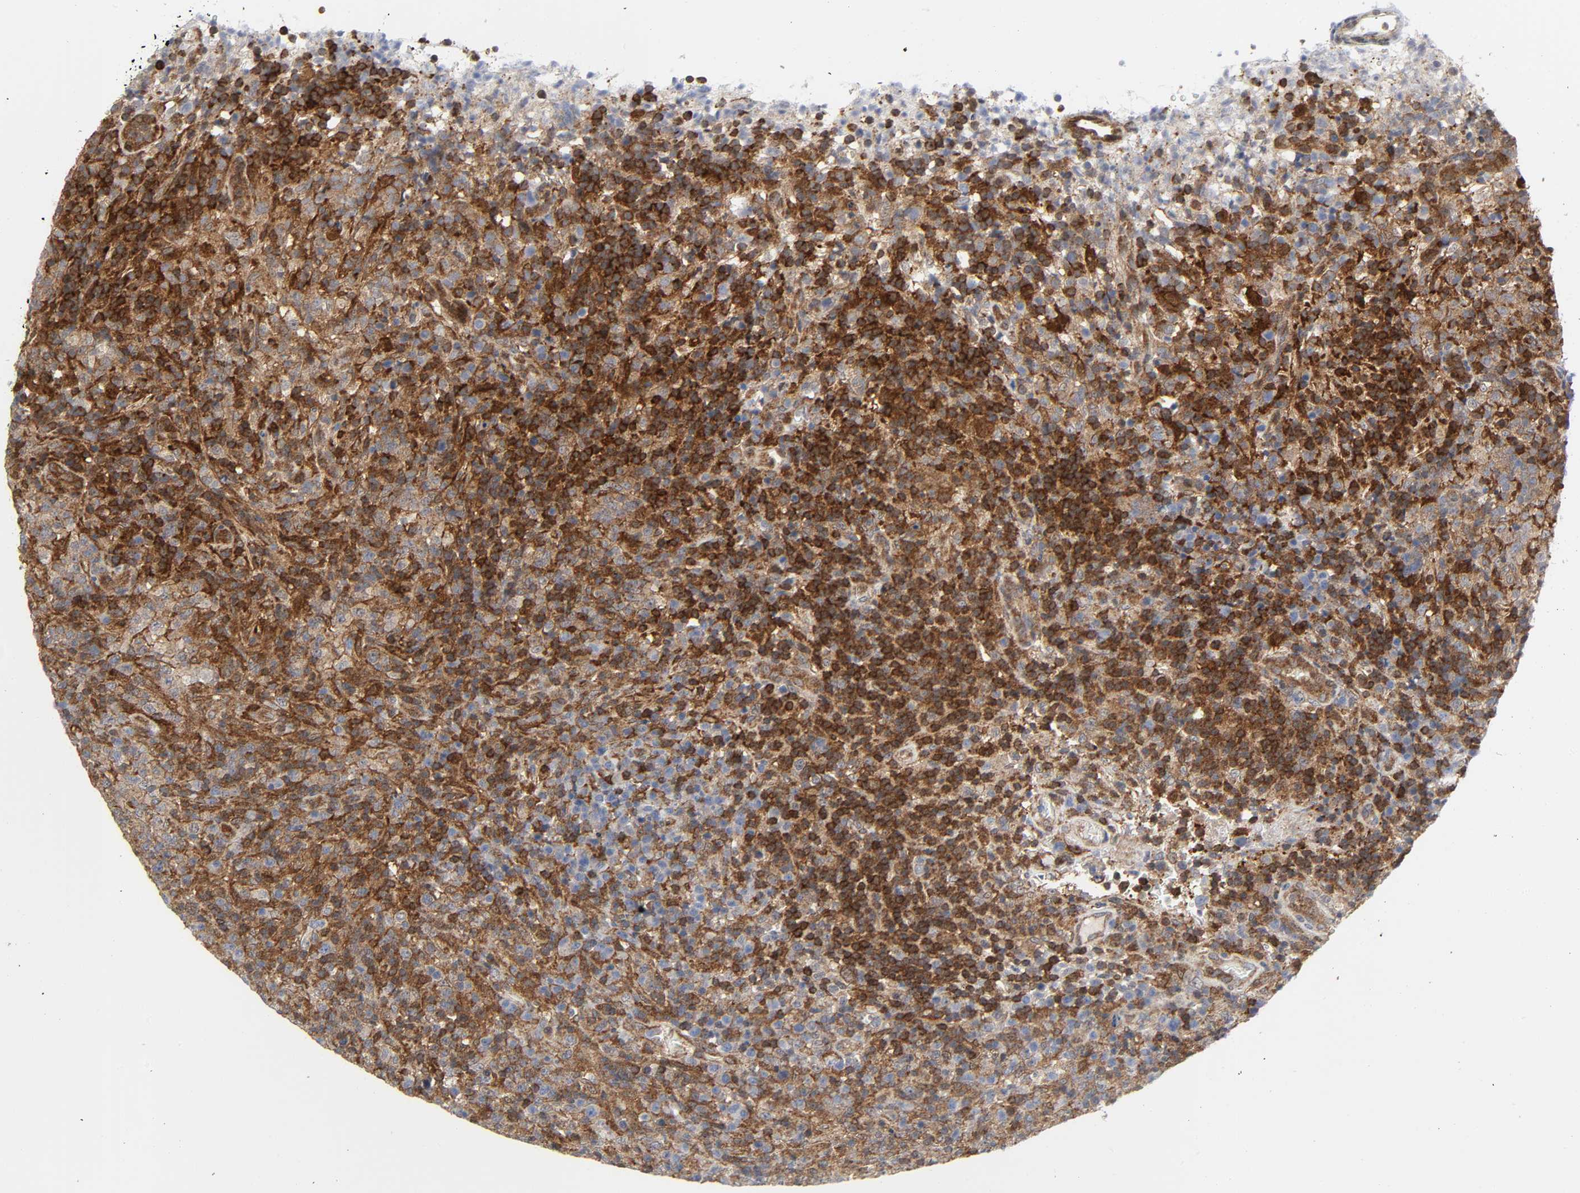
{"staining": {"intensity": "strong", "quantity": "25%-75%", "location": "cytoplasmic/membranous"}, "tissue": "lymphoma", "cell_type": "Tumor cells", "image_type": "cancer", "snomed": [{"axis": "morphology", "description": "Malignant lymphoma, non-Hodgkin's type, High grade"}, {"axis": "topography", "description": "Lymph node"}], "caption": "This is a photomicrograph of immunohistochemistry (IHC) staining of high-grade malignant lymphoma, non-Hodgkin's type, which shows strong staining in the cytoplasmic/membranous of tumor cells.", "gene": "MAPK1", "patient": {"sex": "female", "age": 76}}